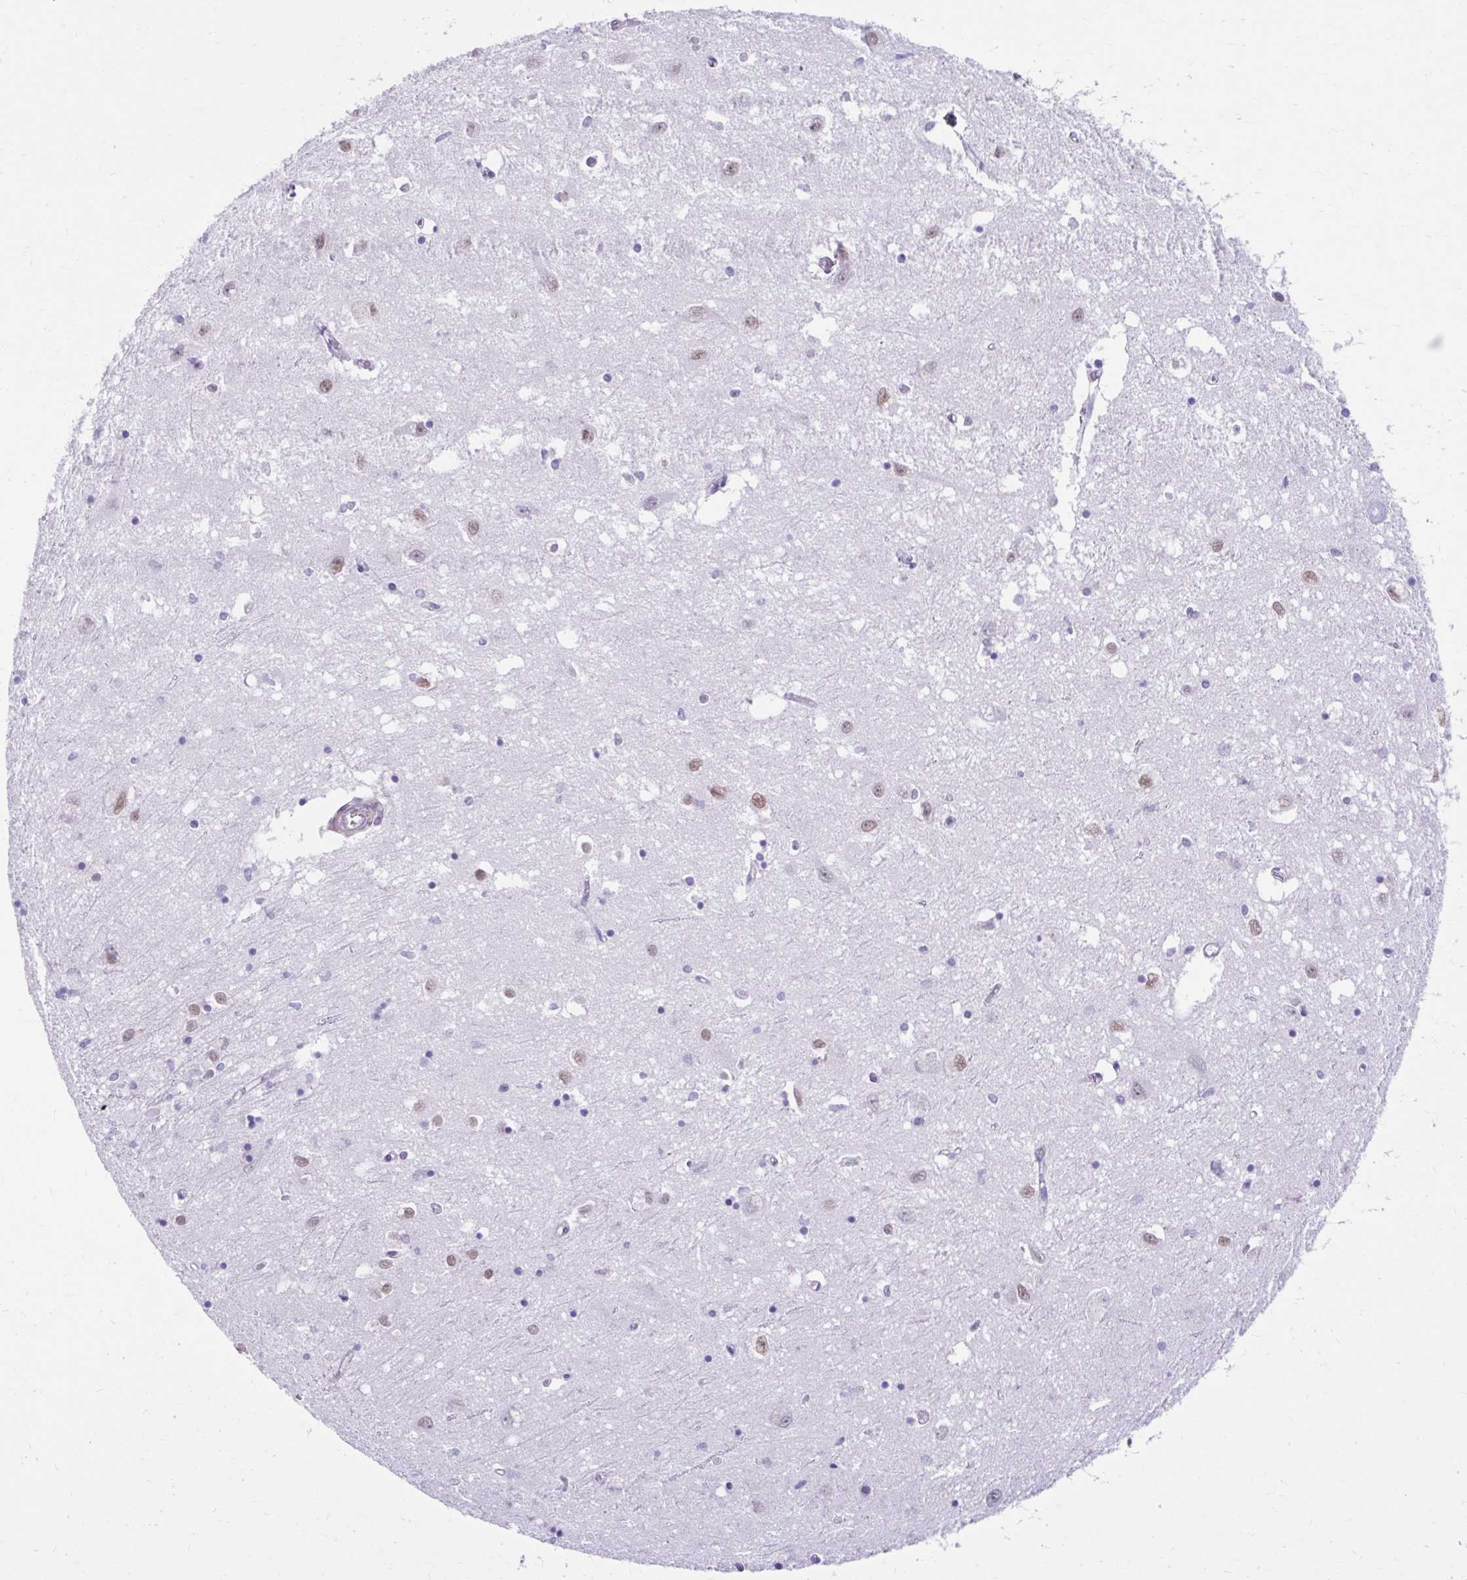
{"staining": {"intensity": "negative", "quantity": "none", "location": "none"}, "tissue": "caudate", "cell_type": "Glial cells", "image_type": "normal", "snomed": [{"axis": "morphology", "description": "Normal tissue, NOS"}, {"axis": "topography", "description": "Lateral ventricle wall"}], "caption": "Immunohistochemistry micrograph of normal caudate: caudate stained with DAB reveals no significant protein positivity in glial cells.", "gene": "DCAF17", "patient": {"sex": "male", "age": 70}}